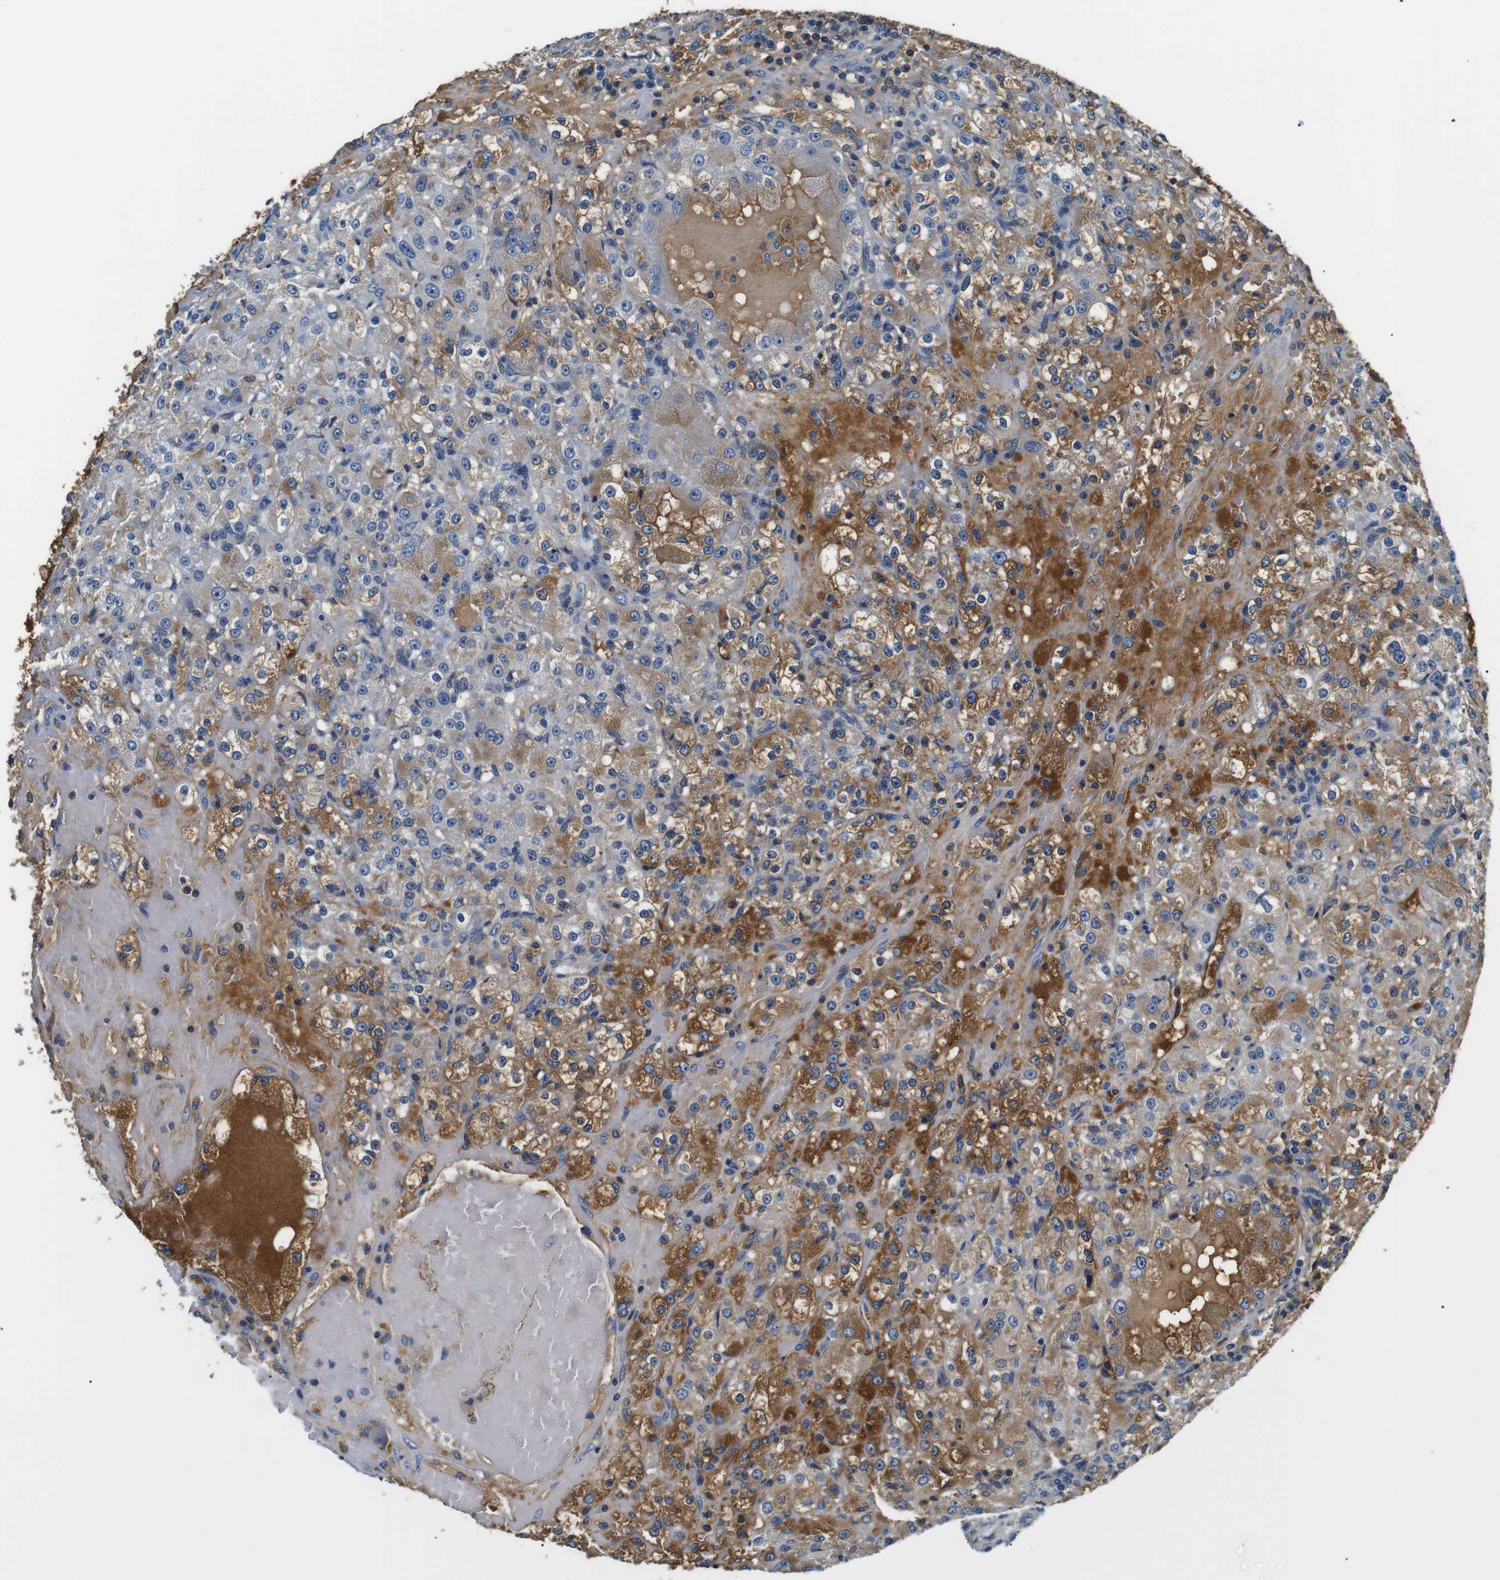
{"staining": {"intensity": "moderate", "quantity": "25%-75%", "location": "cytoplasmic/membranous"}, "tissue": "renal cancer", "cell_type": "Tumor cells", "image_type": "cancer", "snomed": [{"axis": "morphology", "description": "Normal tissue, NOS"}, {"axis": "morphology", "description": "Adenocarcinoma, NOS"}, {"axis": "topography", "description": "Kidney"}], "caption": "Renal cancer (adenocarcinoma) tissue displays moderate cytoplasmic/membranous positivity in approximately 25%-75% of tumor cells, visualized by immunohistochemistry.", "gene": "LHCGR", "patient": {"sex": "male", "age": 61}}